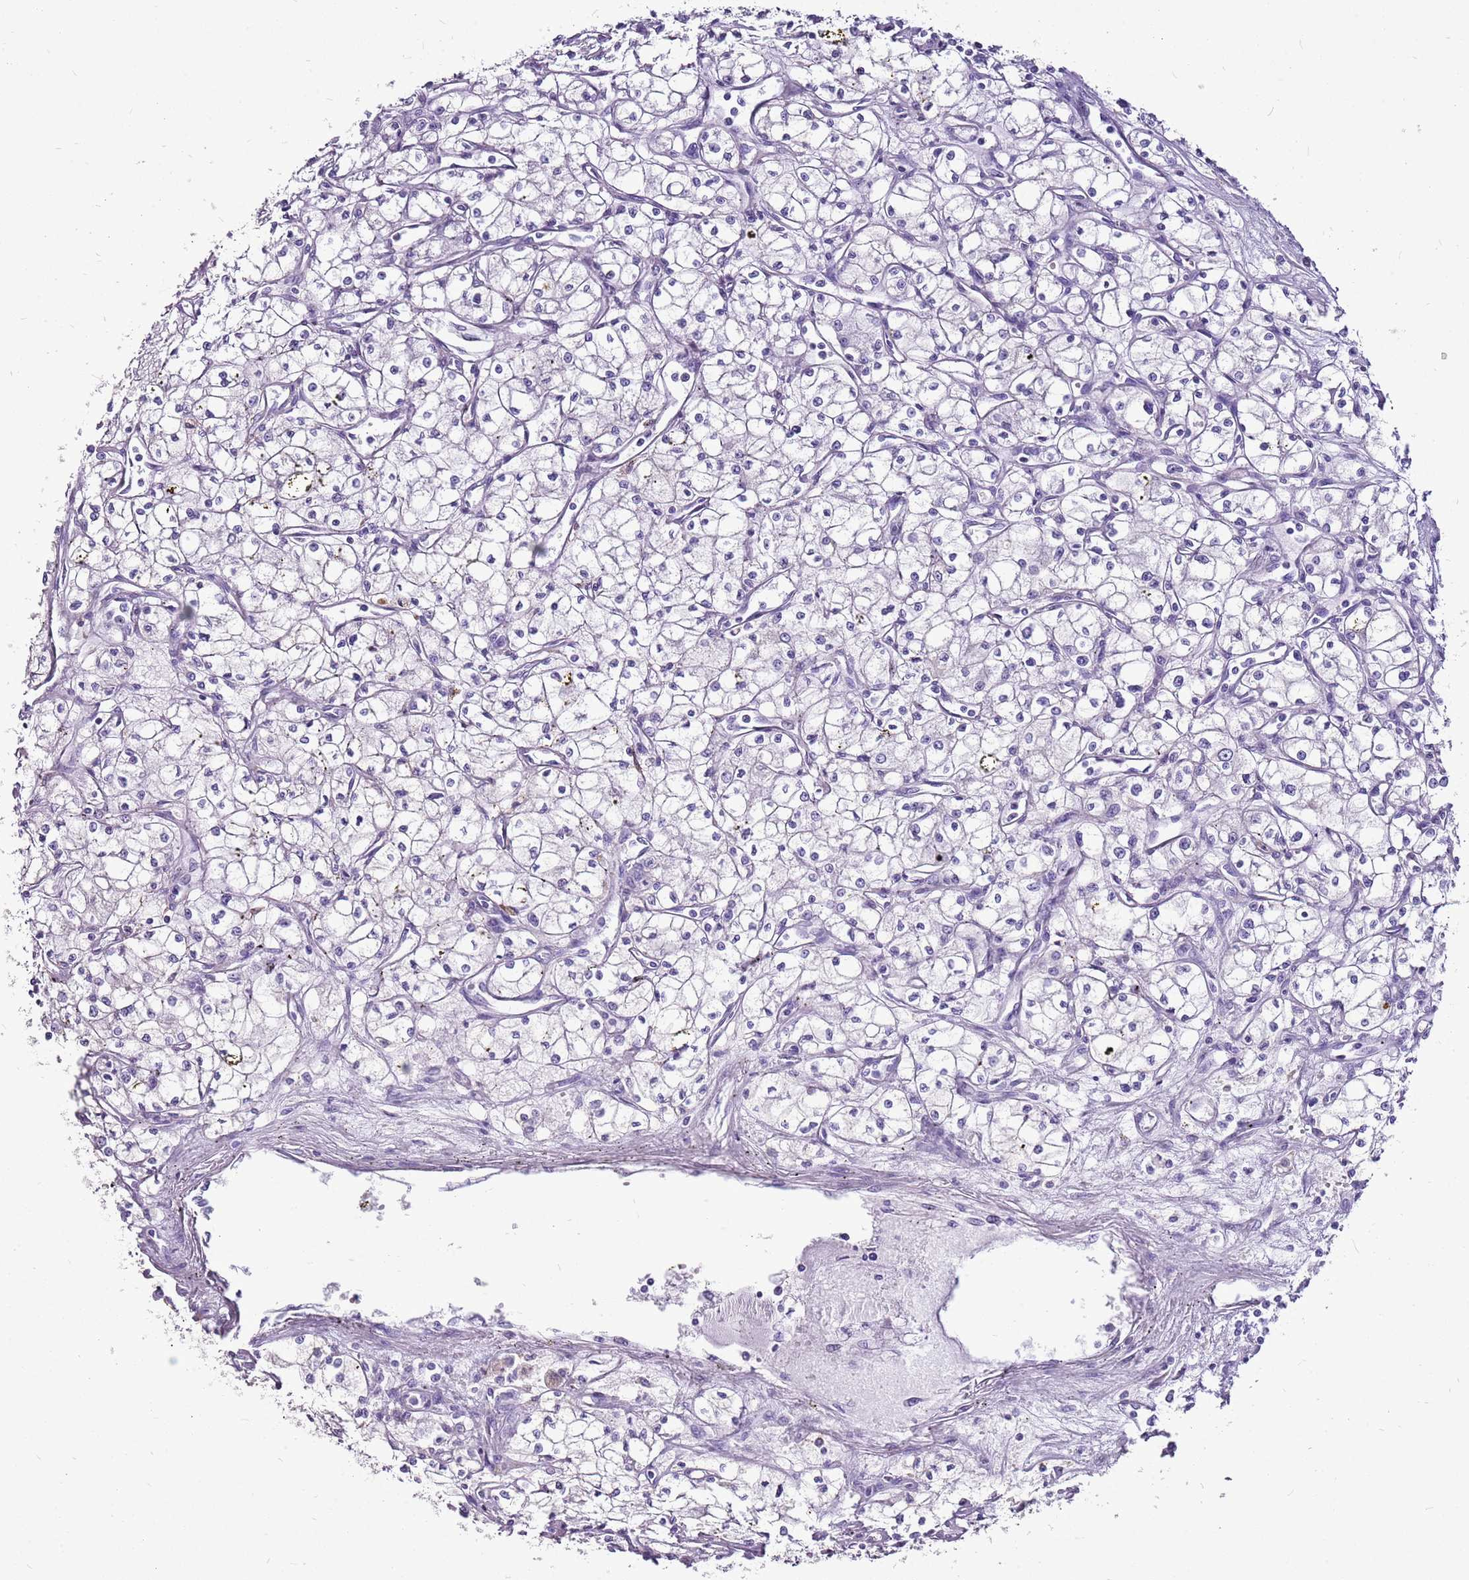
{"staining": {"intensity": "negative", "quantity": "none", "location": "none"}, "tissue": "renal cancer", "cell_type": "Tumor cells", "image_type": "cancer", "snomed": [{"axis": "morphology", "description": "Adenocarcinoma, NOS"}, {"axis": "topography", "description": "Kidney"}], "caption": "This is a image of immunohistochemistry staining of adenocarcinoma (renal), which shows no expression in tumor cells.", "gene": "ACSS3", "patient": {"sex": "male", "age": 59}}